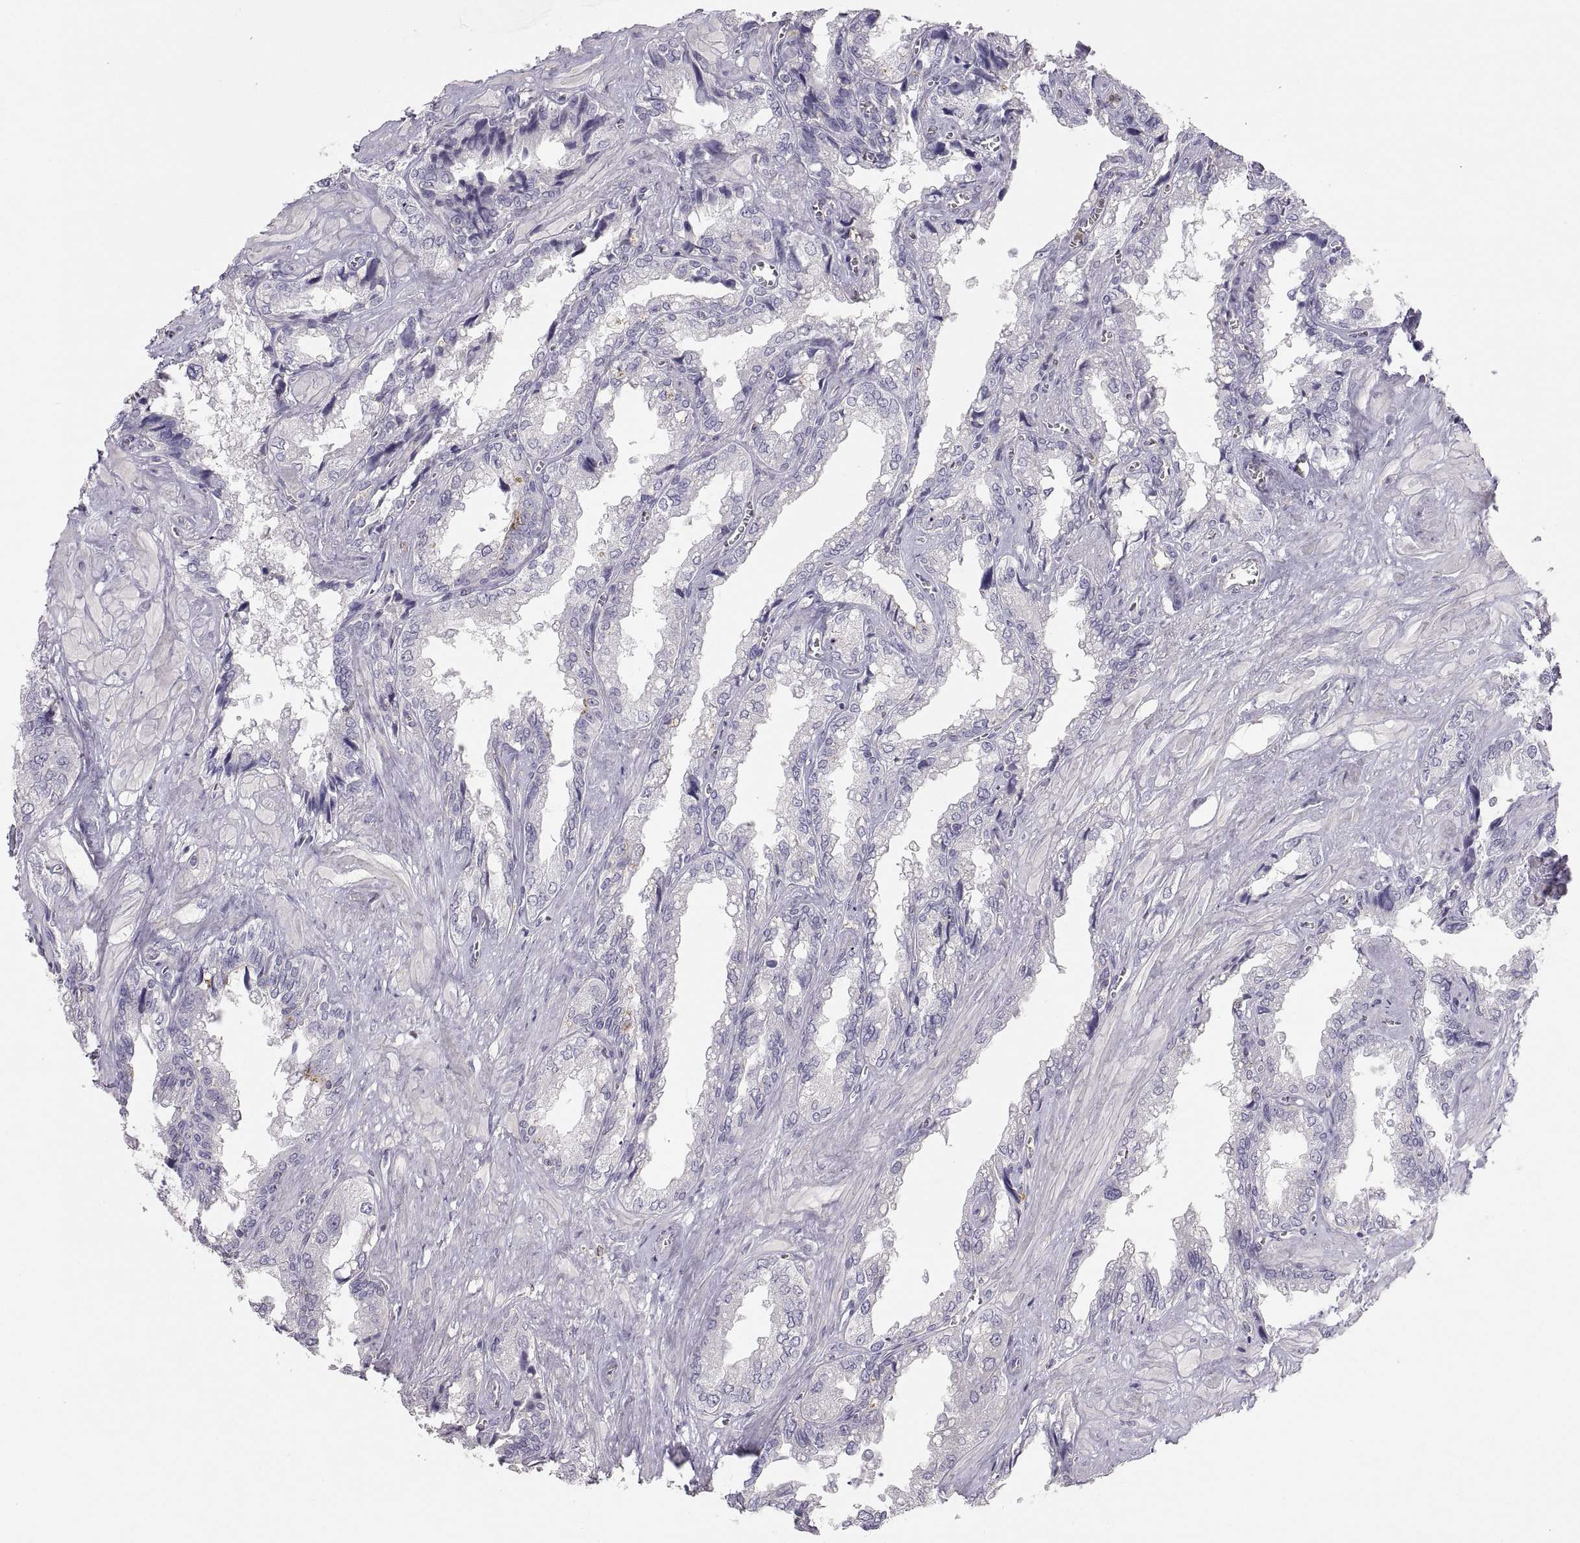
{"staining": {"intensity": "negative", "quantity": "none", "location": "none"}, "tissue": "seminal vesicle", "cell_type": "Glandular cells", "image_type": "normal", "snomed": [{"axis": "morphology", "description": "Normal tissue, NOS"}, {"axis": "topography", "description": "Seminal veicle"}], "caption": "The micrograph displays no significant positivity in glandular cells of seminal vesicle.", "gene": "RALB", "patient": {"sex": "male", "age": 67}}